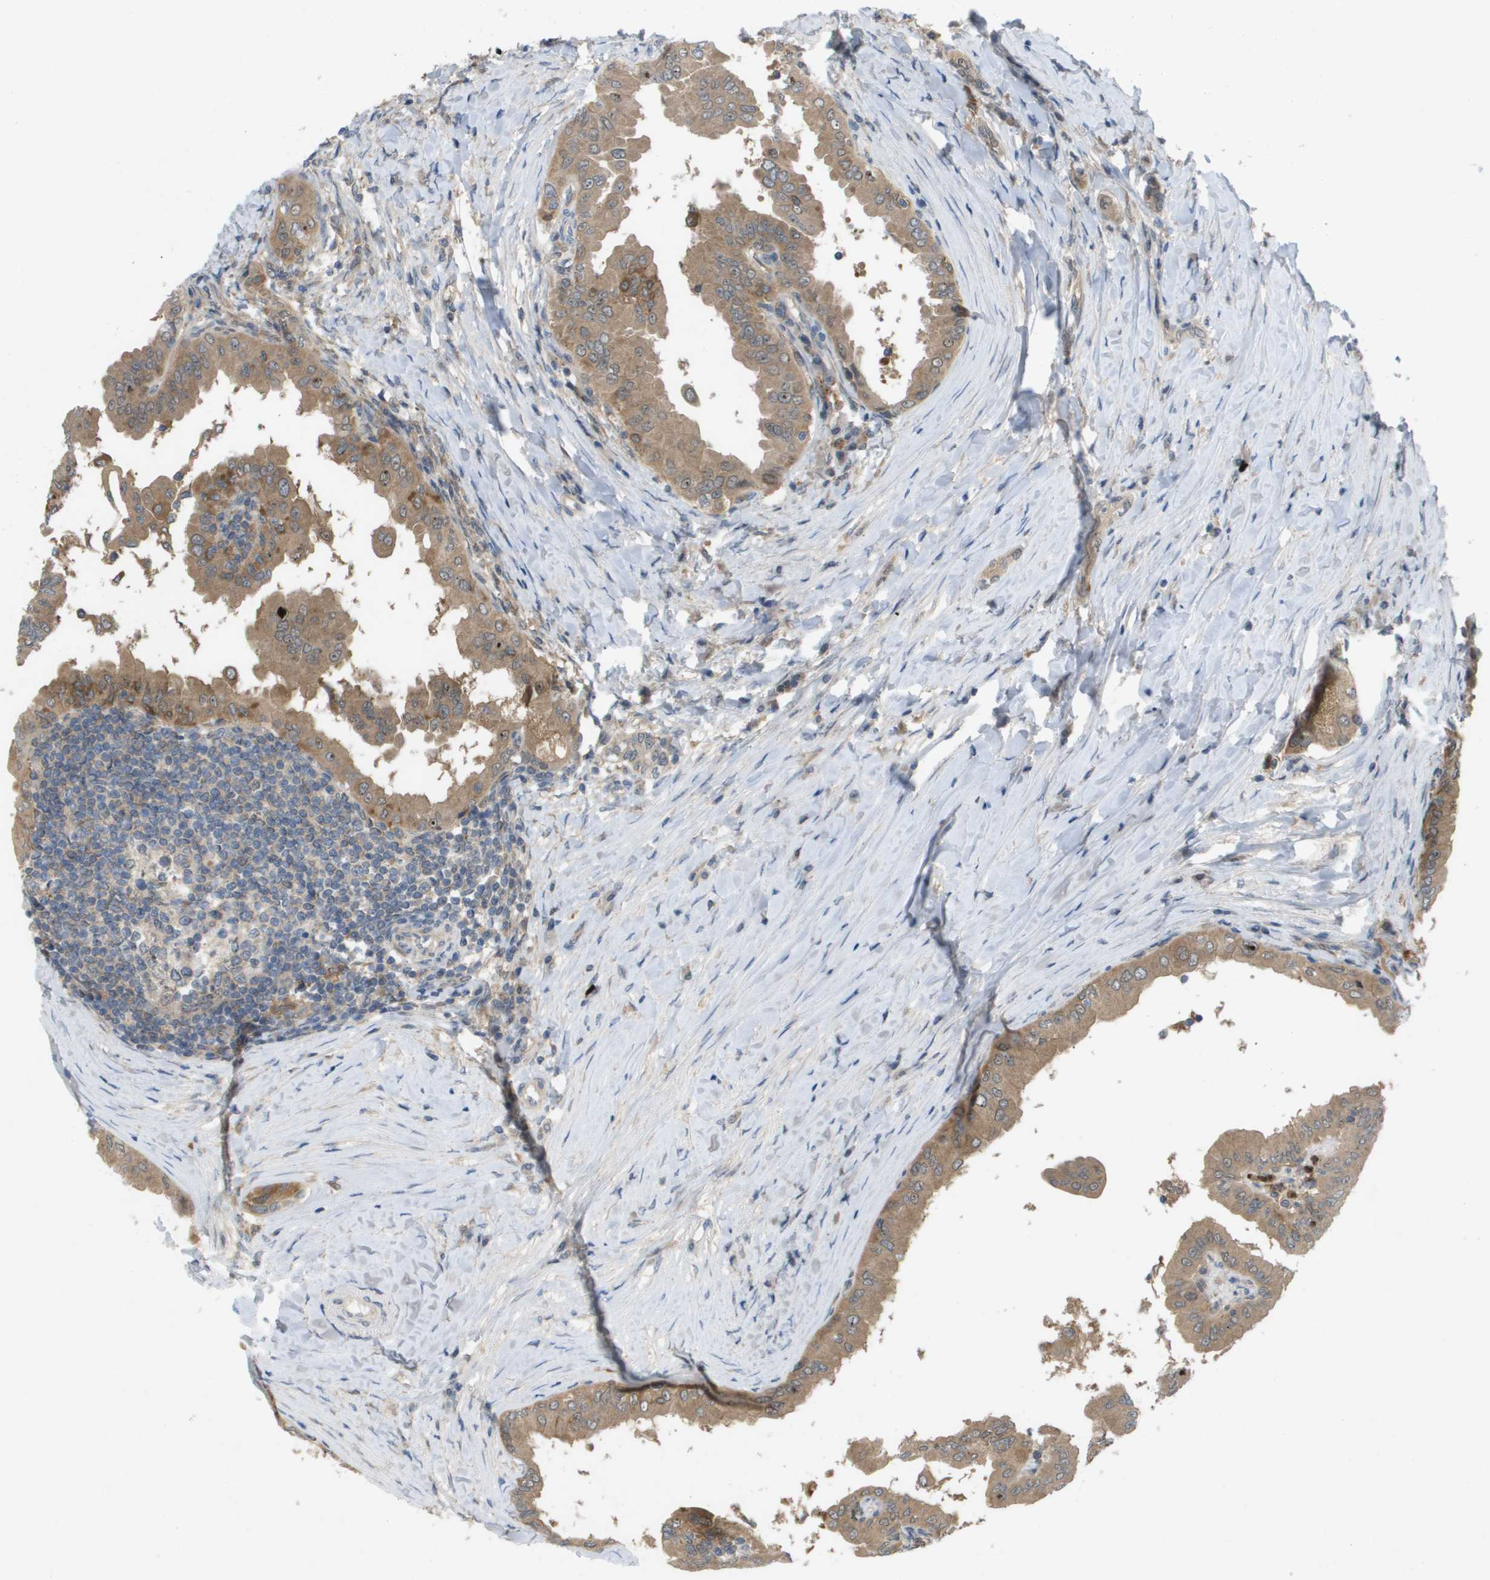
{"staining": {"intensity": "moderate", "quantity": ">75%", "location": "cytoplasmic/membranous"}, "tissue": "thyroid cancer", "cell_type": "Tumor cells", "image_type": "cancer", "snomed": [{"axis": "morphology", "description": "Papillary adenocarcinoma, NOS"}, {"axis": "topography", "description": "Thyroid gland"}], "caption": "Protein analysis of thyroid papillary adenocarcinoma tissue displays moderate cytoplasmic/membranous staining in about >75% of tumor cells.", "gene": "PALD1", "patient": {"sex": "male", "age": 33}}